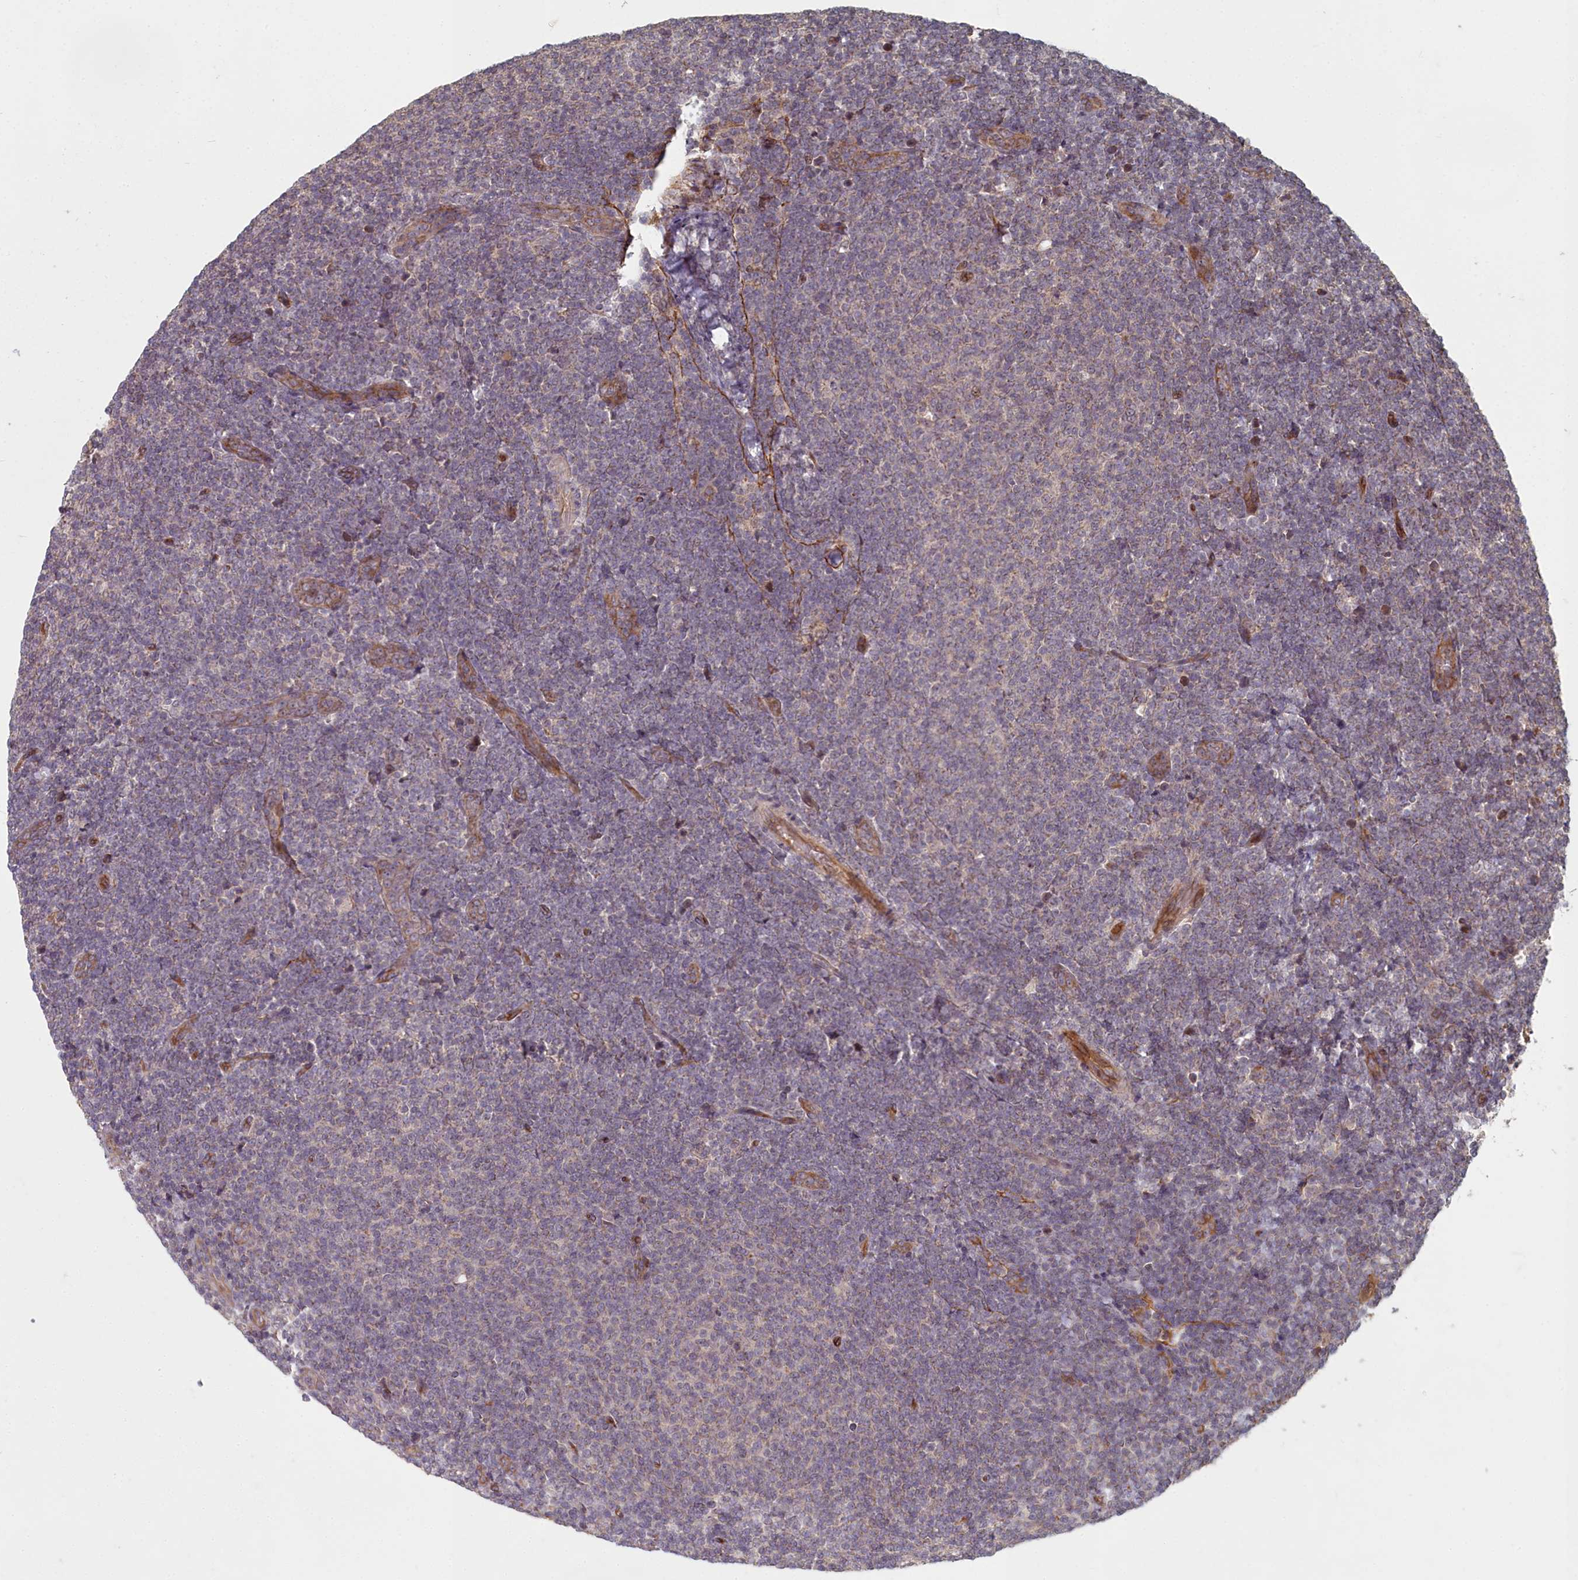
{"staining": {"intensity": "negative", "quantity": "none", "location": "none"}, "tissue": "lymphoma", "cell_type": "Tumor cells", "image_type": "cancer", "snomed": [{"axis": "morphology", "description": "Malignant lymphoma, non-Hodgkin's type, Low grade"}, {"axis": "topography", "description": "Lymph node"}], "caption": "Micrograph shows no protein staining in tumor cells of low-grade malignant lymphoma, non-Hodgkin's type tissue.", "gene": "TSPYL4", "patient": {"sex": "male", "age": 66}}